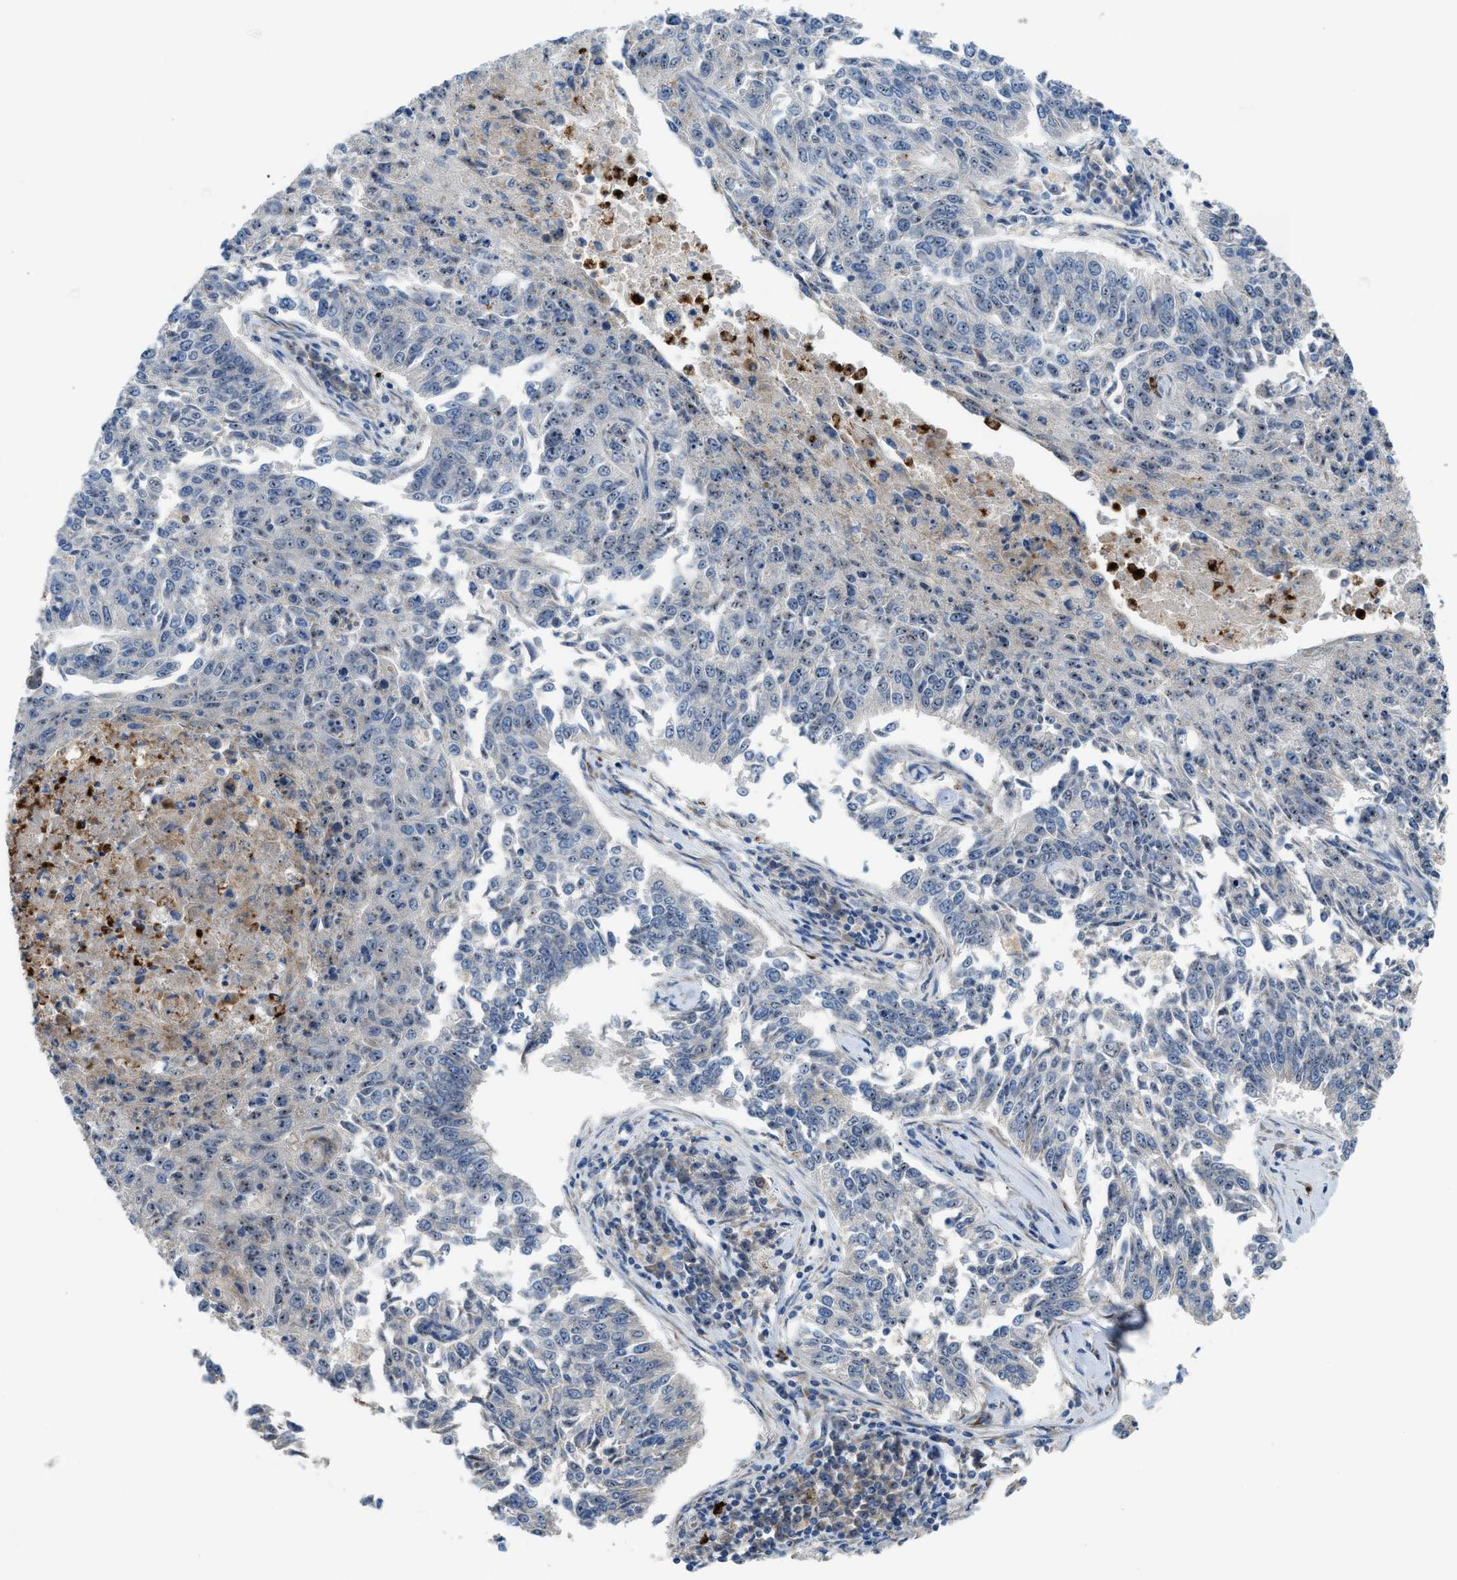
{"staining": {"intensity": "weak", "quantity": "25%-75%", "location": "nuclear"}, "tissue": "lung cancer", "cell_type": "Tumor cells", "image_type": "cancer", "snomed": [{"axis": "morphology", "description": "Normal tissue, NOS"}, {"axis": "morphology", "description": "Squamous cell carcinoma, NOS"}, {"axis": "topography", "description": "Cartilage tissue"}, {"axis": "topography", "description": "Bronchus"}, {"axis": "topography", "description": "Lung"}], "caption": "Immunohistochemical staining of human lung cancer shows weak nuclear protein positivity in approximately 25%-75% of tumor cells.", "gene": "TPH1", "patient": {"sex": "female", "age": 49}}